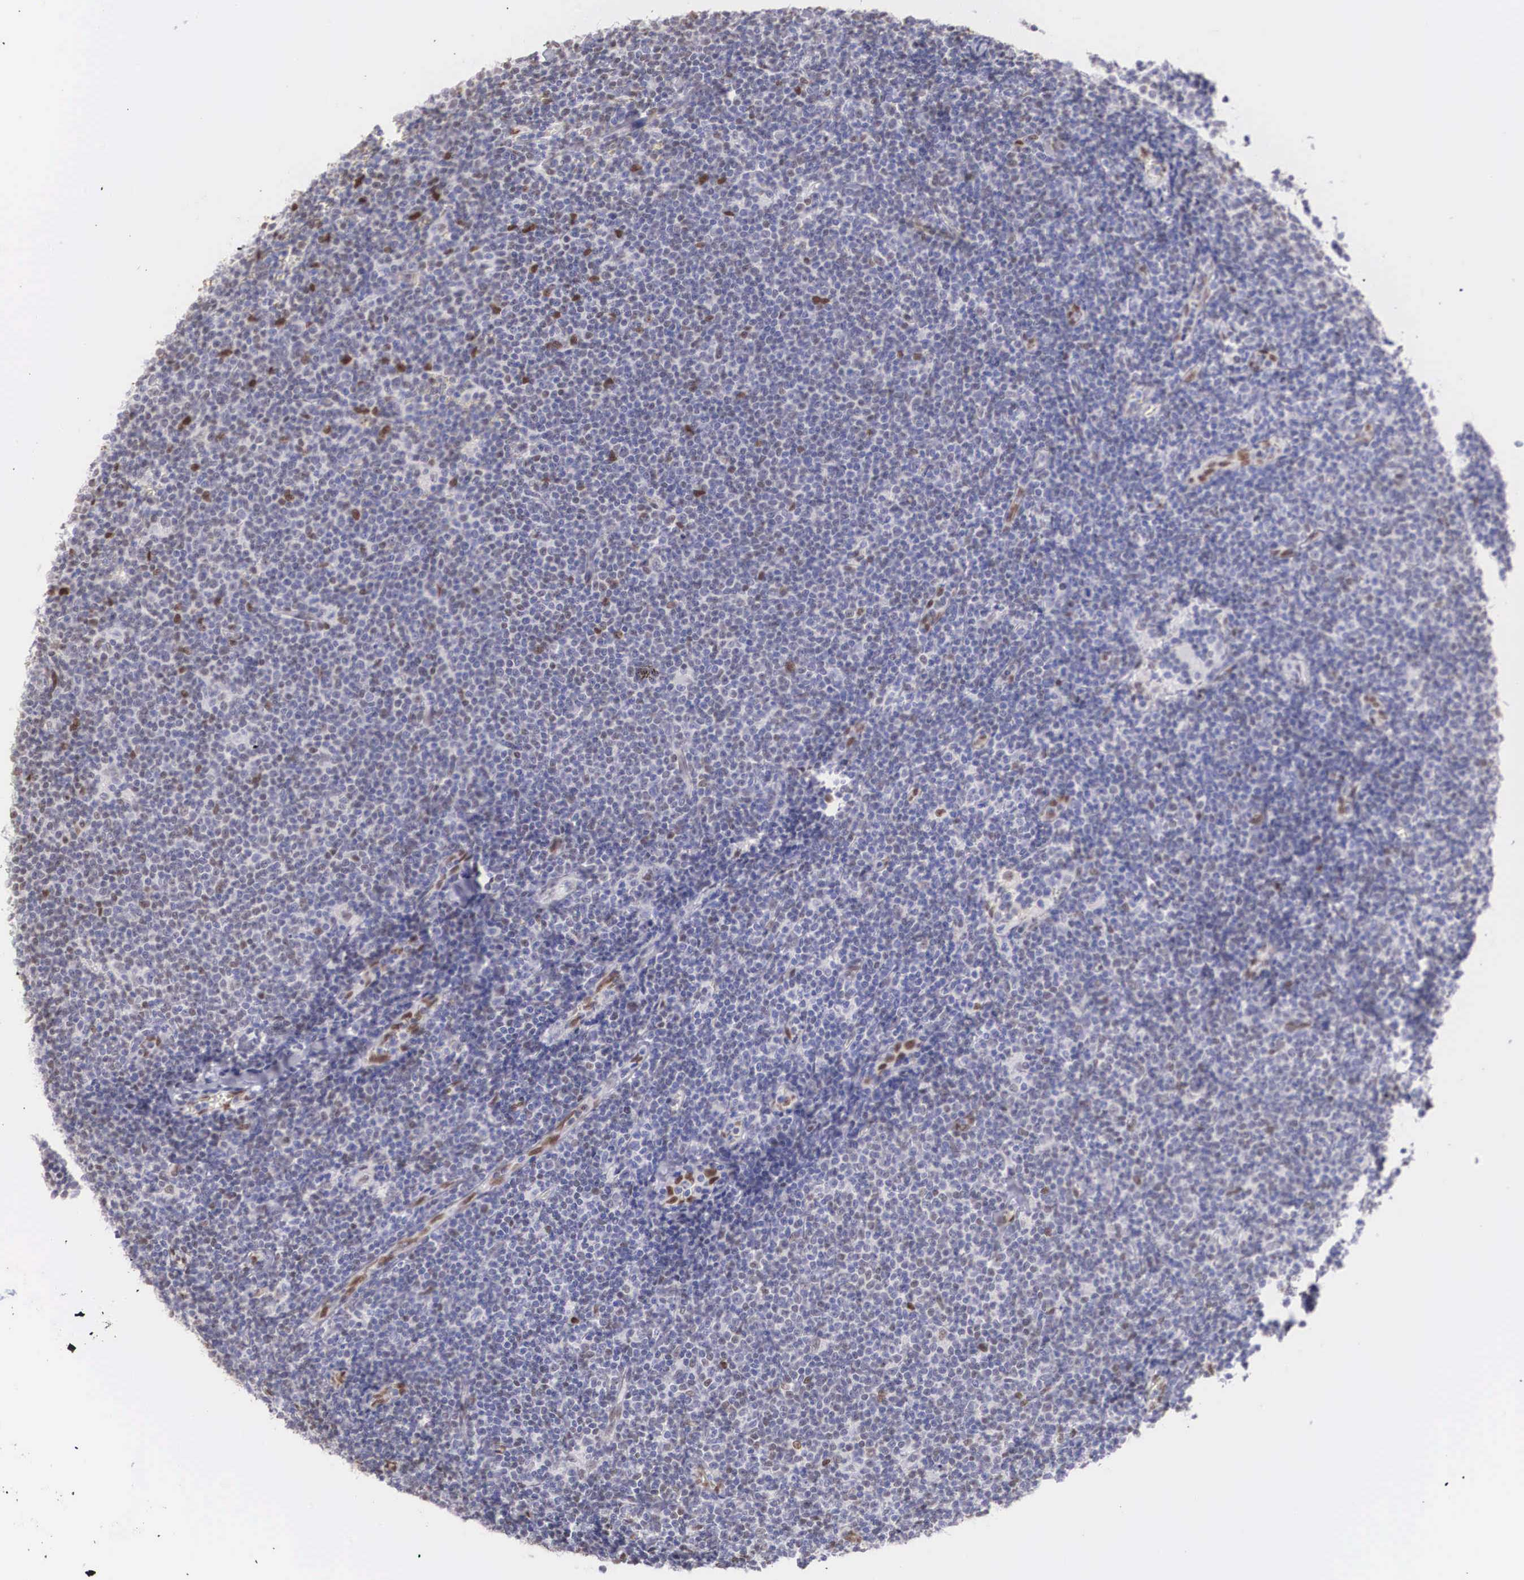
{"staining": {"intensity": "weak", "quantity": "<25%", "location": "nuclear"}, "tissue": "lymphoma", "cell_type": "Tumor cells", "image_type": "cancer", "snomed": [{"axis": "morphology", "description": "Malignant lymphoma, non-Hodgkin's type, Low grade"}, {"axis": "topography", "description": "Lymph node"}], "caption": "Immunohistochemical staining of human low-grade malignant lymphoma, non-Hodgkin's type shows no significant positivity in tumor cells. (Immunohistochemistry (ihc), brightfield microscopy, high magnification).", "gene": "HMGN5", "patient": {"sex": "male", "age": 65}}